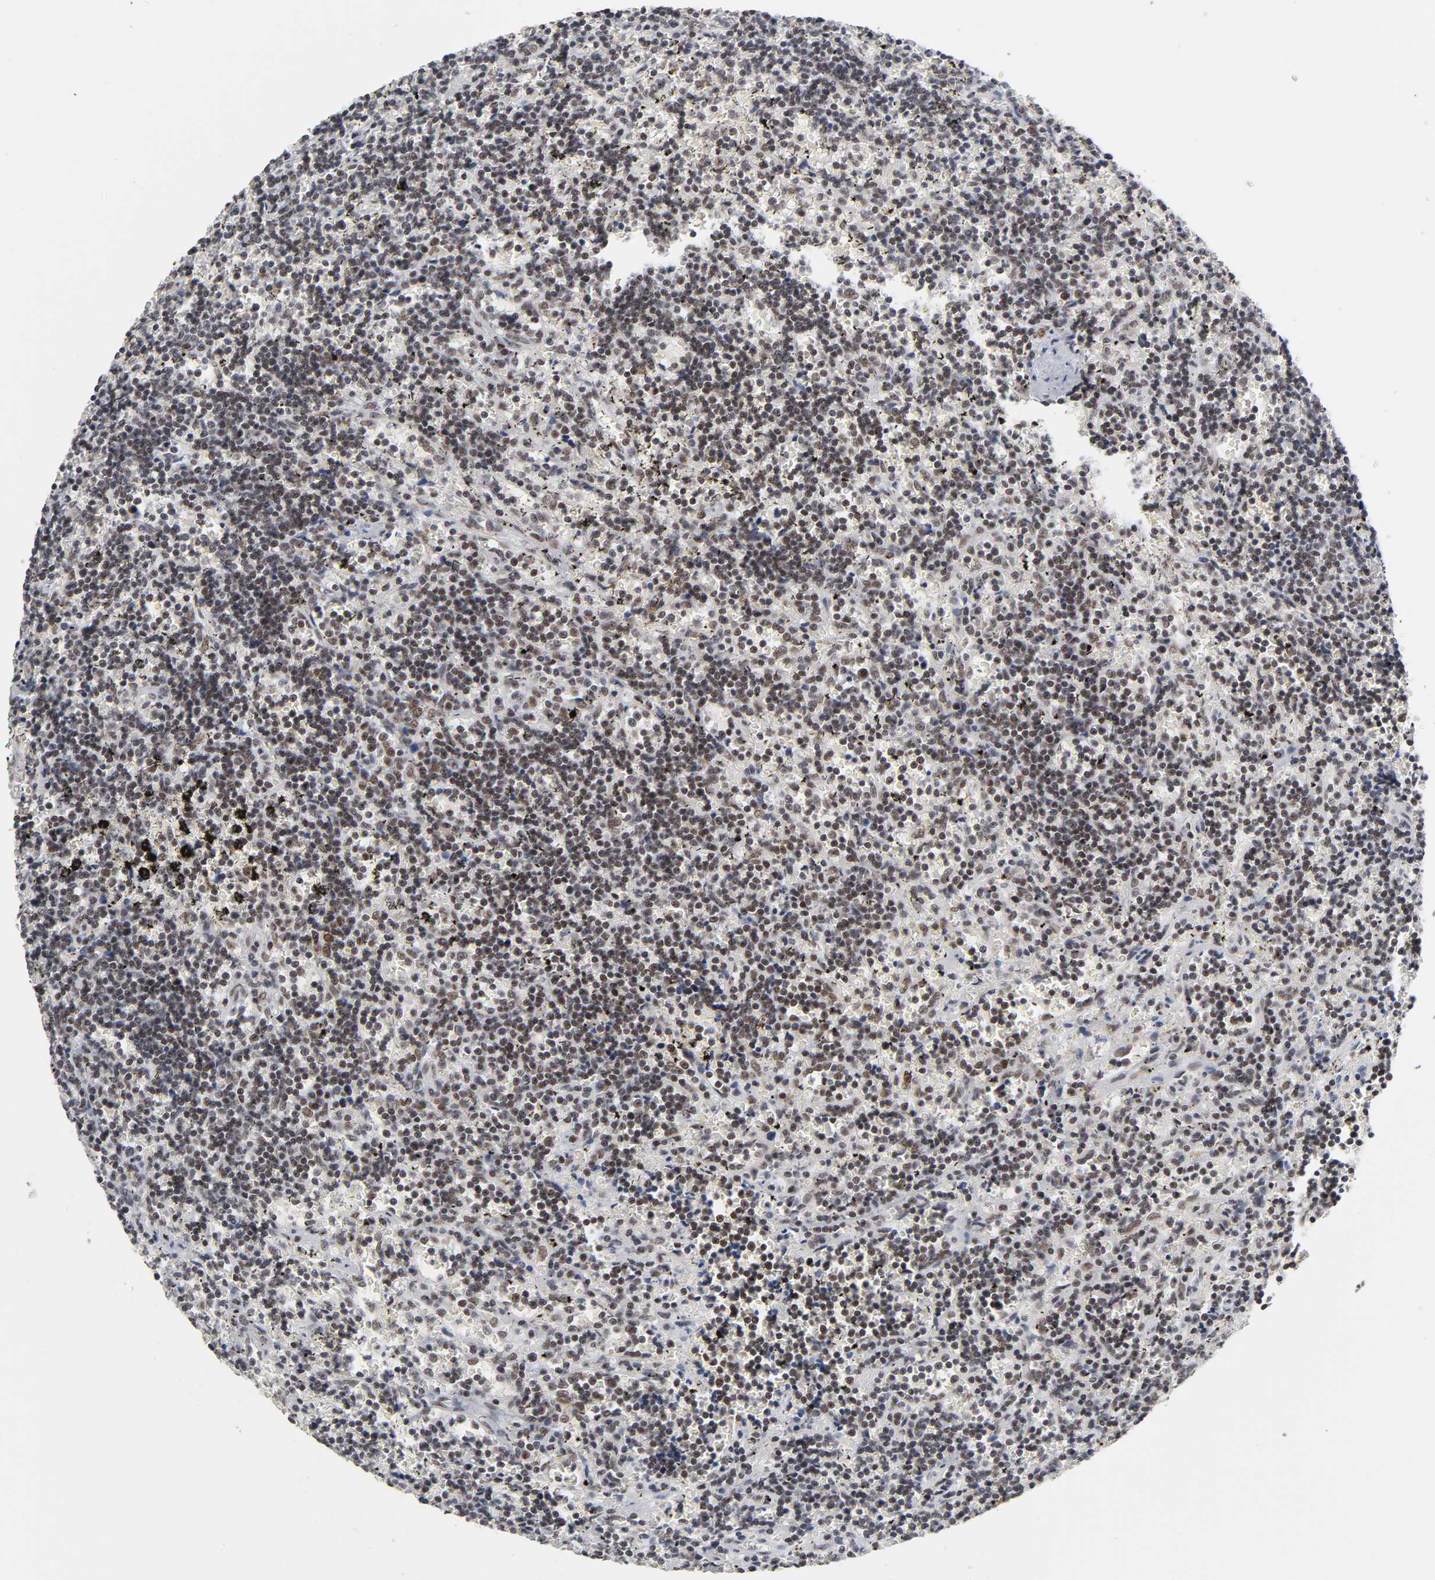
{"staining": {"intensity": "weak", "quantity": "25%-75%", "location": "nuclear"}, "tissue": "lymphoma", "cell_type": "Tumor cells", "image_type": "cancer", "snomed": [{"axis": "morphology", "description": "Malignant lymphoma, non-Hodgkin's type, Low grade"}, {"axis": "topography", "description": "Spleen"}], "caption": "Lymphoma was stained to show a protein in brown. There is low levels of weak nuclear expression in approximately 25%-75% of tumor cells. The staining is performed using DAB (3,3'-diaminobenzidine) brown chromogen to label protein expression. The nuclei are counter-stained blue using hematoxylin.", "gene": "TRIM33", "patient": {"sex": "male", "age": 60}}